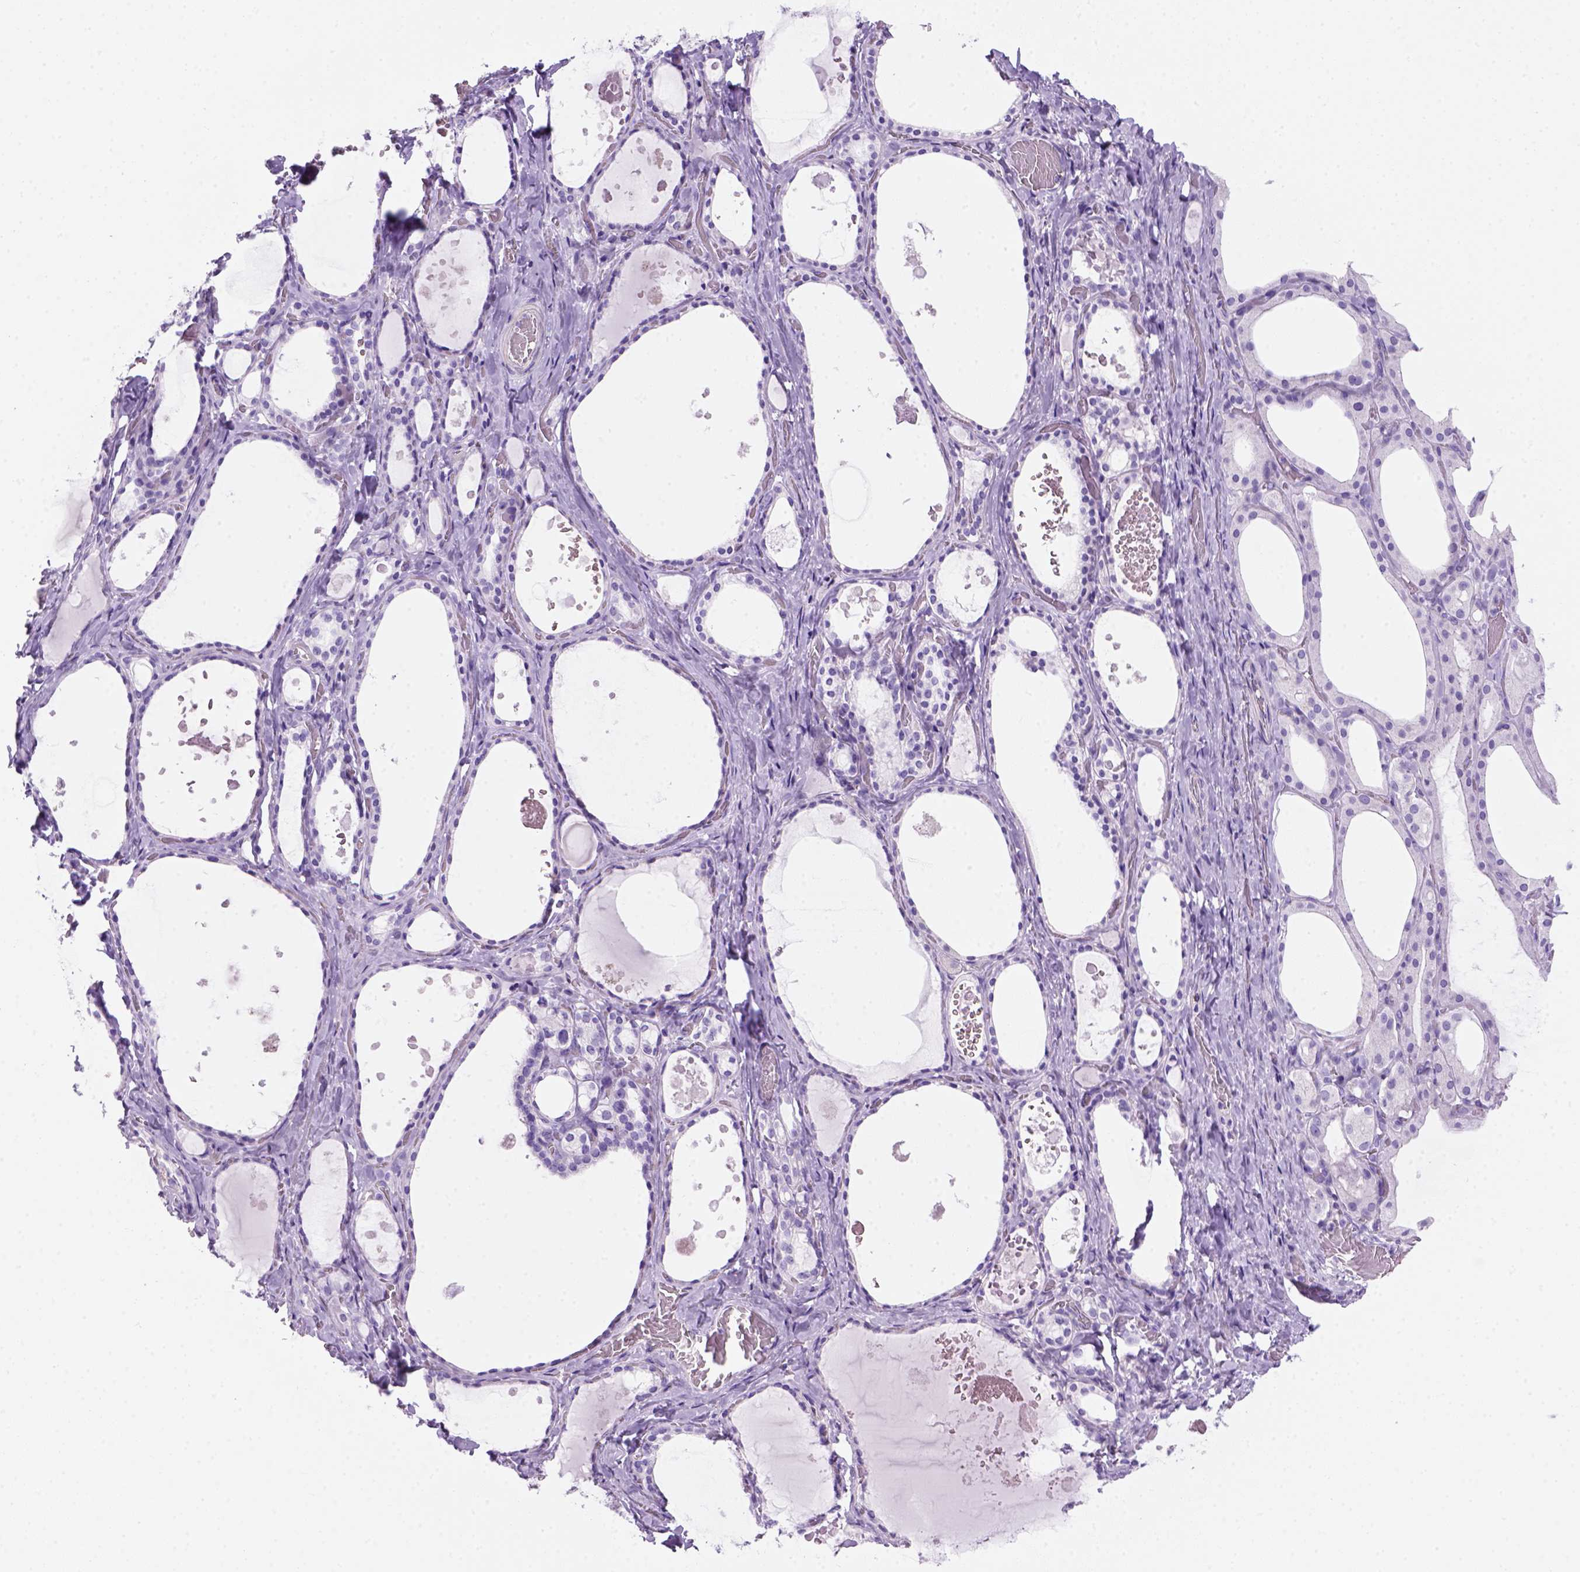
{"staining": {"intensity": "negative", "quantity": "none", "location": "none"}, "tissue": "thyroid gland", "cell_type": "Glandular cells", "image_type": "normal", "snomed": [{"axis": "morphology", "description": "Normal tissue, NOS"}, {"axis": "topography", "description": "Thyroid gland"}], "caption": "DAB (3,3'-diaminobenzidine) immunohistochemical staining of normal human thyroid gland reveals no significant positivity in glandular cells. (DAB (3,3'-diaminobenzidine) immunohistochemistry with hematoxylin counter stain).", "gene": "ARHGEF33", "patient": {"sex": "female", "age": 56}}